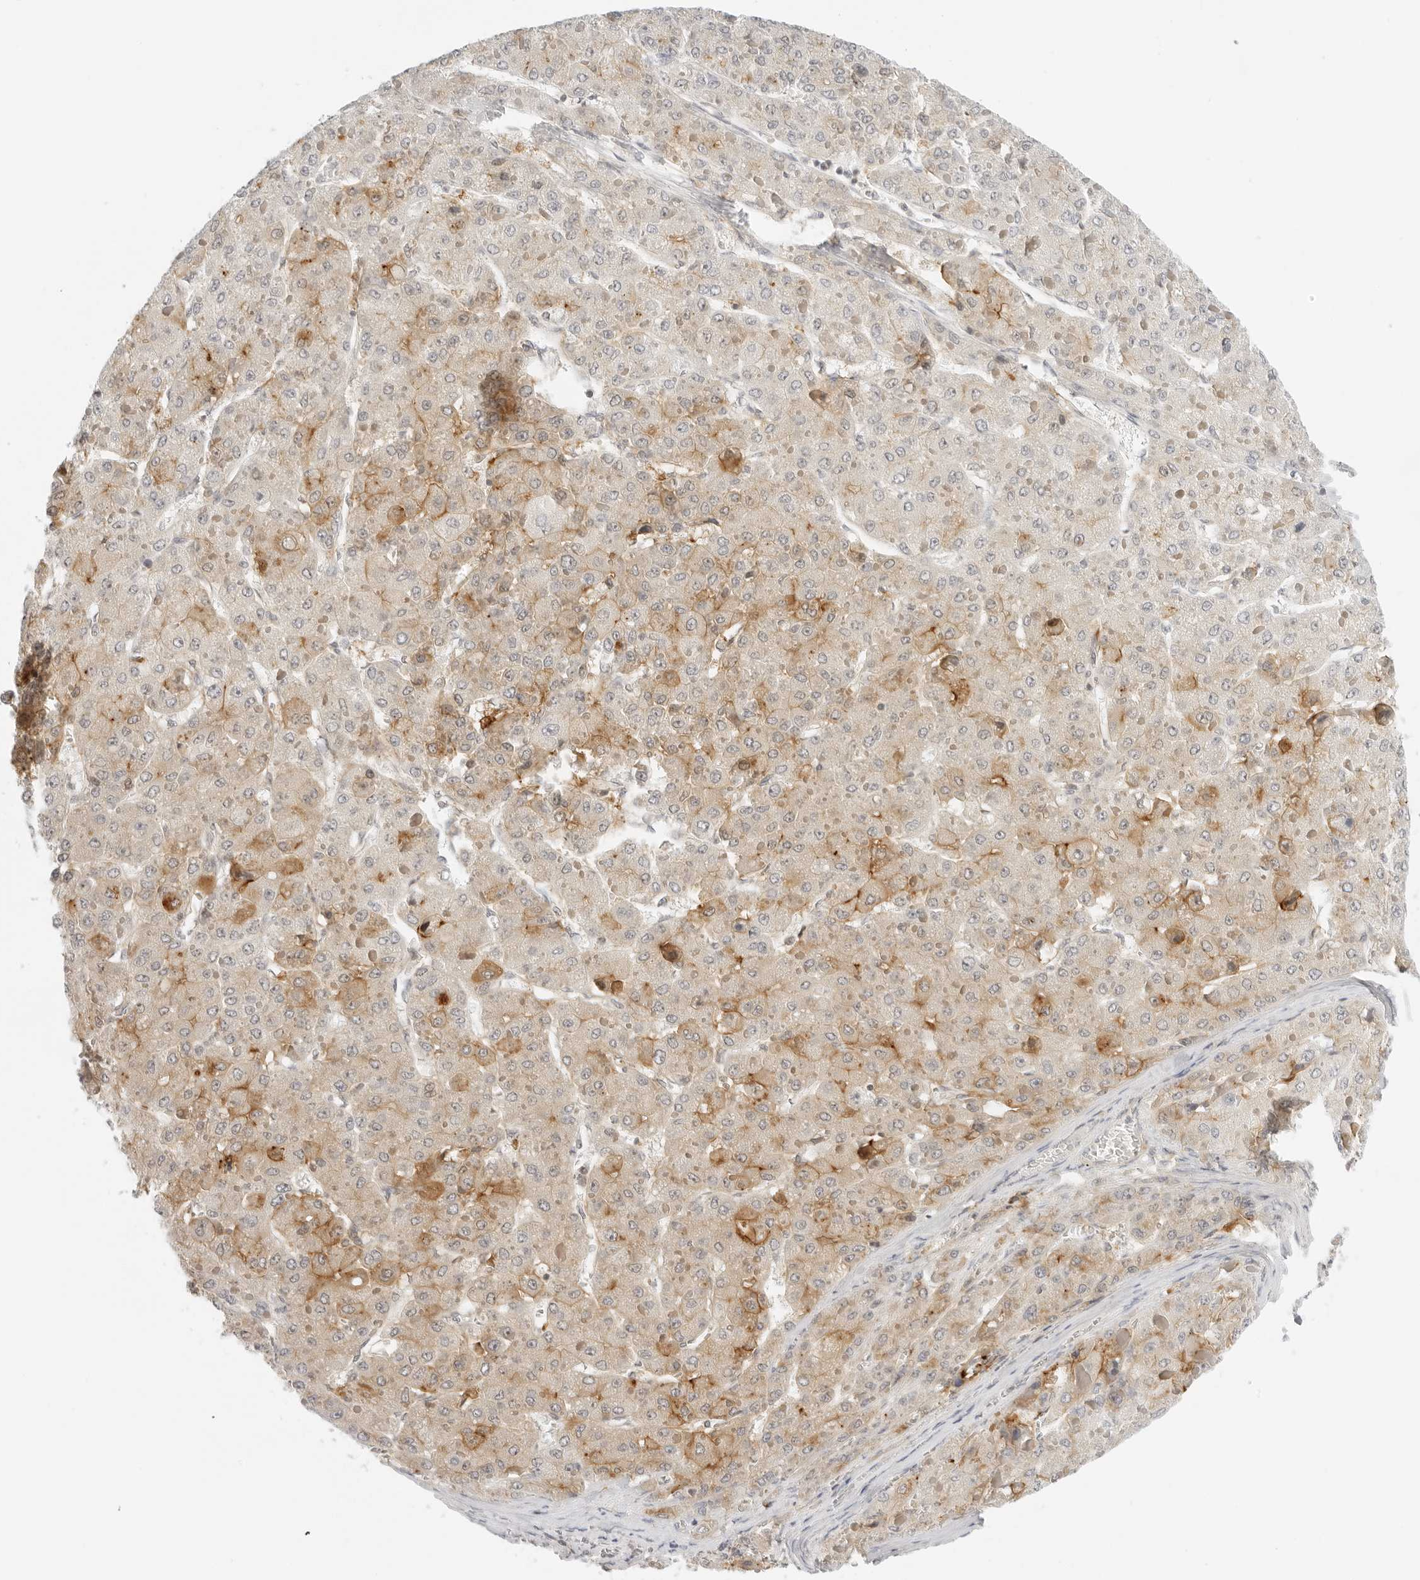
{"staining": {"intensity": "moderate", "quantity": "25%-75%", "location": "cytoplasmic/membranous"}, "tissue": "liver cancer", "cell_type": "Tumor cells", "image_type": "cancer", "snomed": [{"axis": "morphology", "description": "Carcinoma, Hepatocellular, NOS"}, {"axis": "topography", "description": "Liver"}], "caption": "Liver hepatocellular carcinoma stained for a protein (brown) demonstrates moderate cytoplasmic/membranous positive staining in about 25%-75% of tumor cells.", "gene": "OSCP1", "patient": {"sex": "female", "age": 73}}